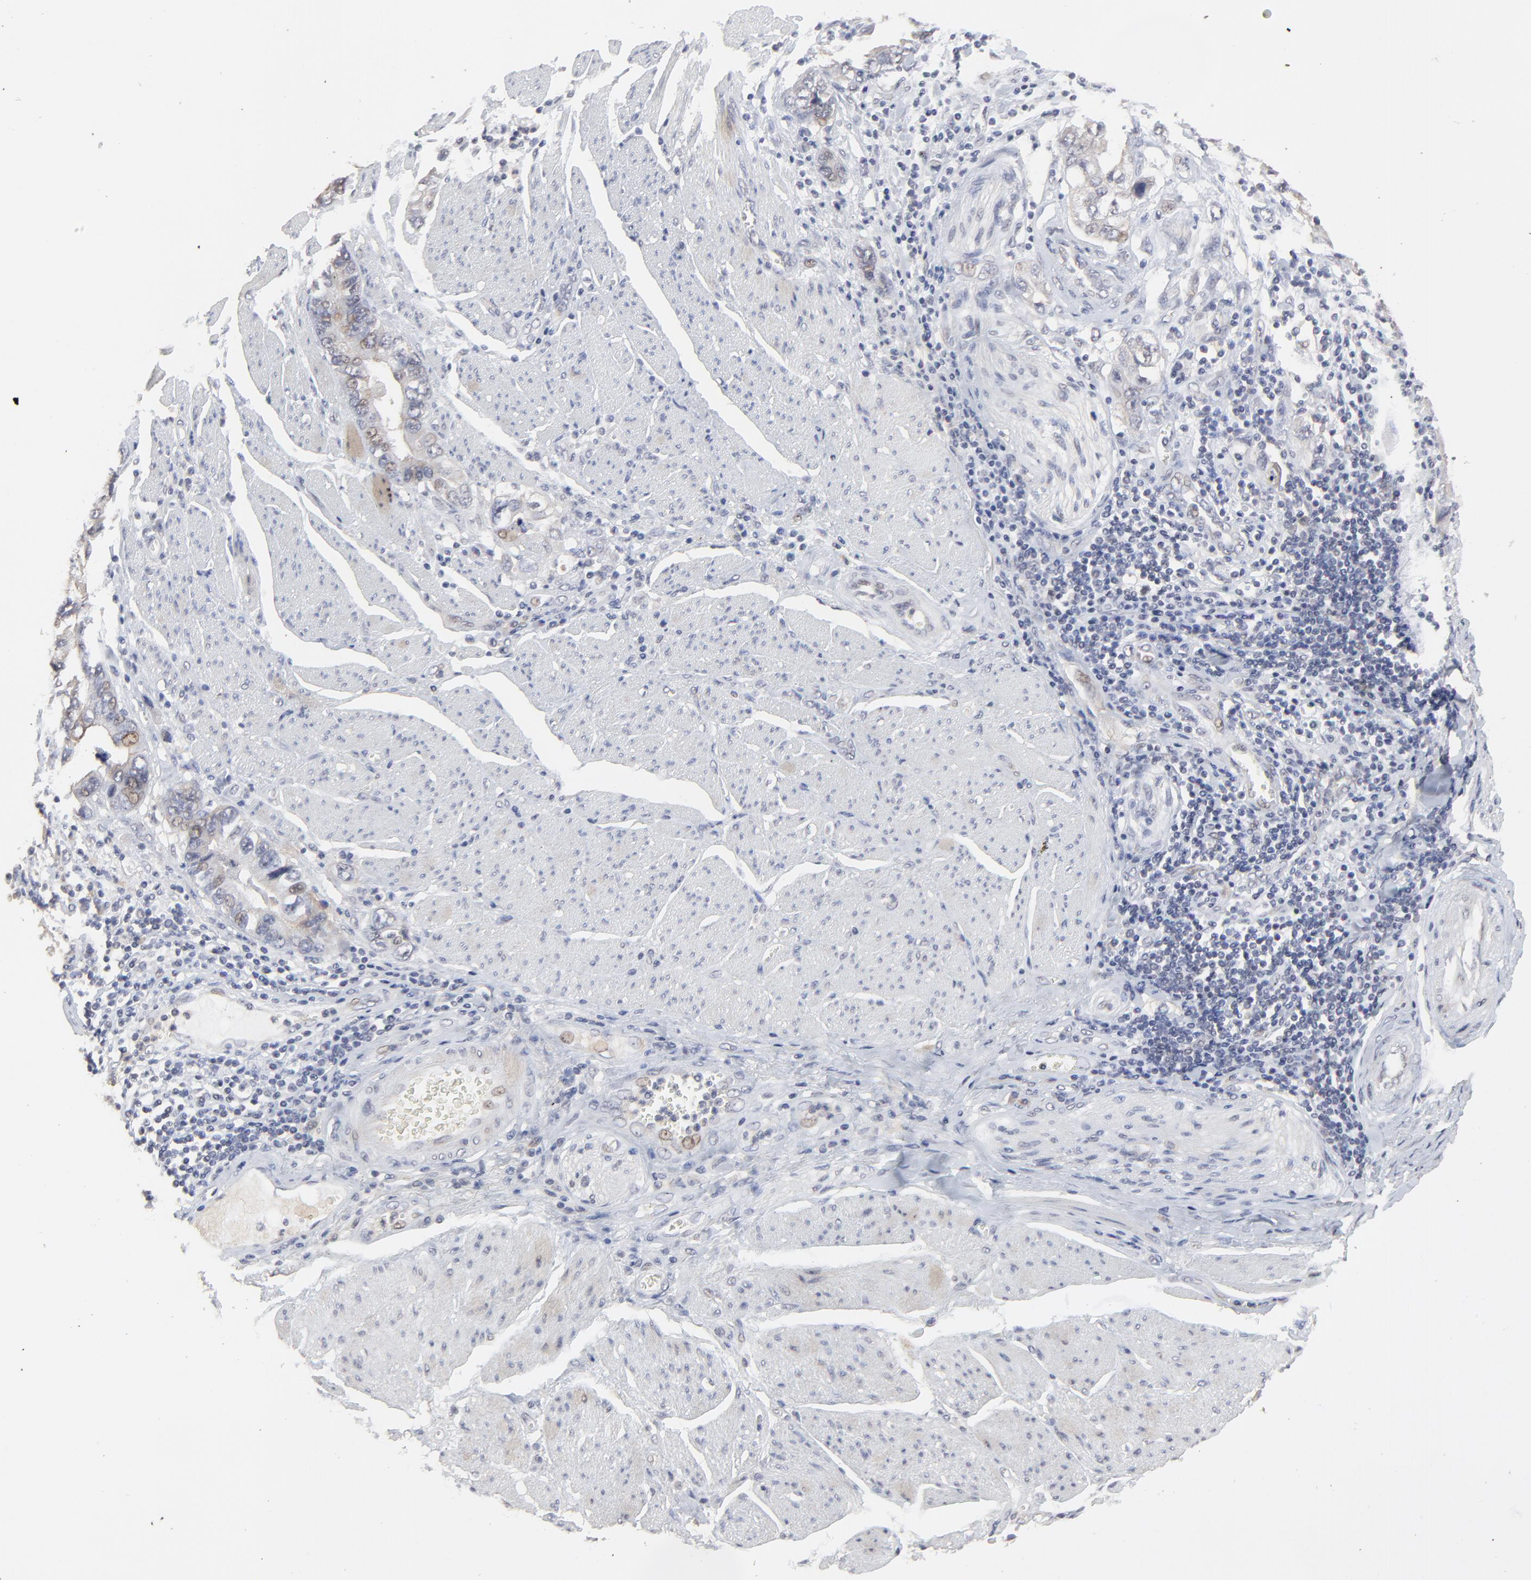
{"staining": {"intensity": "weak", "quantity": "25%-75%", "location": "nuclear"}, "tissue": "stomach cancer", "cell_type": "Tumor cells", "image_type": "cancer", "snomed": [{"axis": "morphology", "description": "Adenocarcinoma, NOS"}, {"axis": "topography", "description": "Pancreas"}, {"axis": "topography", "description": "Stomach, upper"}], "caption": "Approximately 25%-75% of tumor cells in human adenocarcinoma (stomach) exhibit weak nuclear protein staining as visualized by brown immunohistochemical staining.", "gene": "FAM199X", "patient": {"sex": "male", "age": 77}}